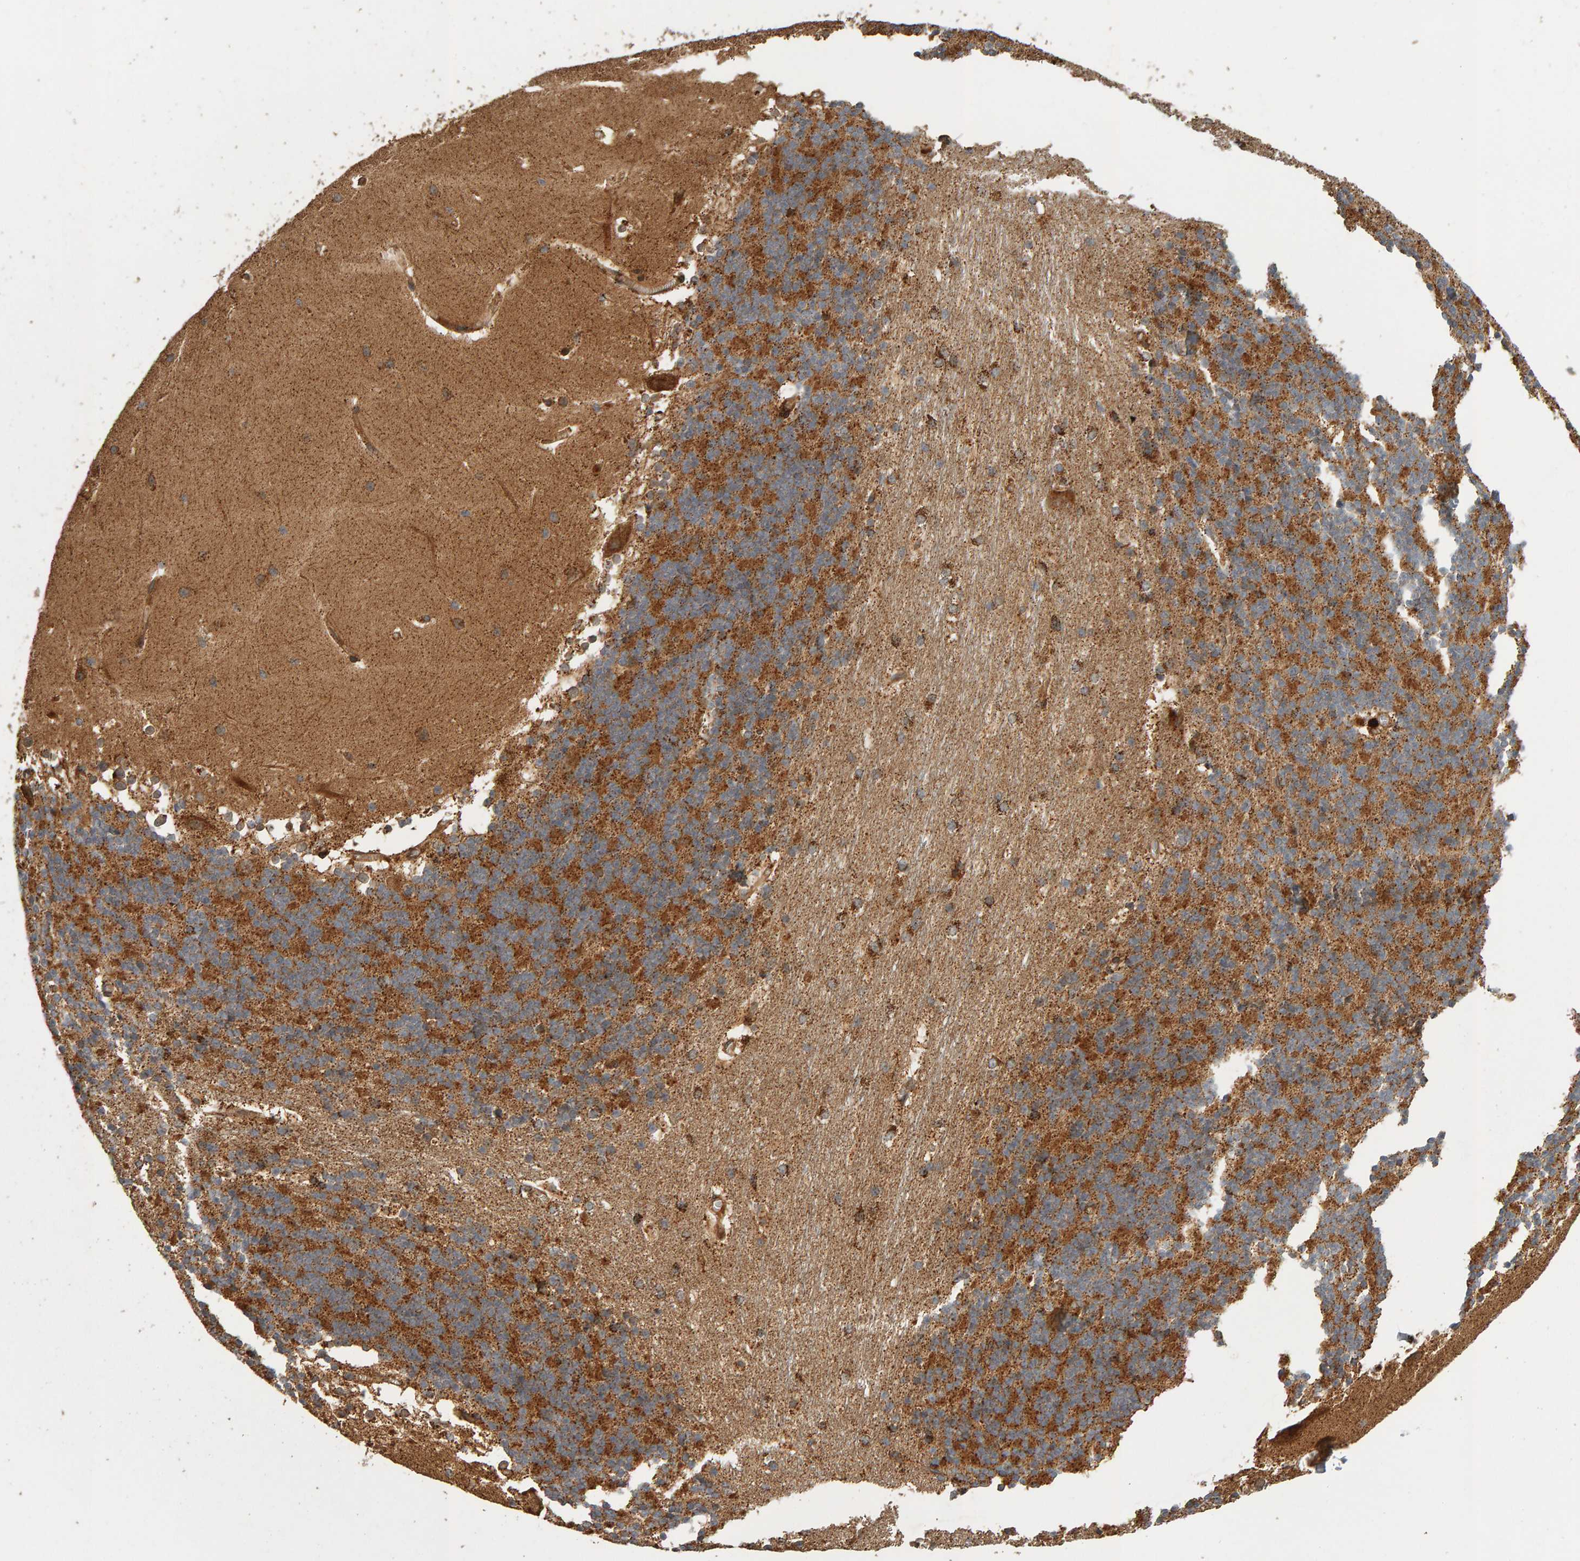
{"staining": {"intensity": "moderate", "quantity": ">75%", "location": "cytoplasmic/membranous"}, "tissue": "cerebellum", "cell_type": "Cells in granular layer", "image_type": "normal", "snomed": [{"axis": "morphology", "description": "Normal tissue, NOS"}, {"axis": "topography", "description": "Cerebellum"}], "caption": "Protein expression analysis of unremarkable human cerebellum reveals moderate cytoplasmic/membranous expression in approximately >75% of cells in granular layer.", "gene": "ZFAND1", "patient": {"sex": "female", "age": 19}}